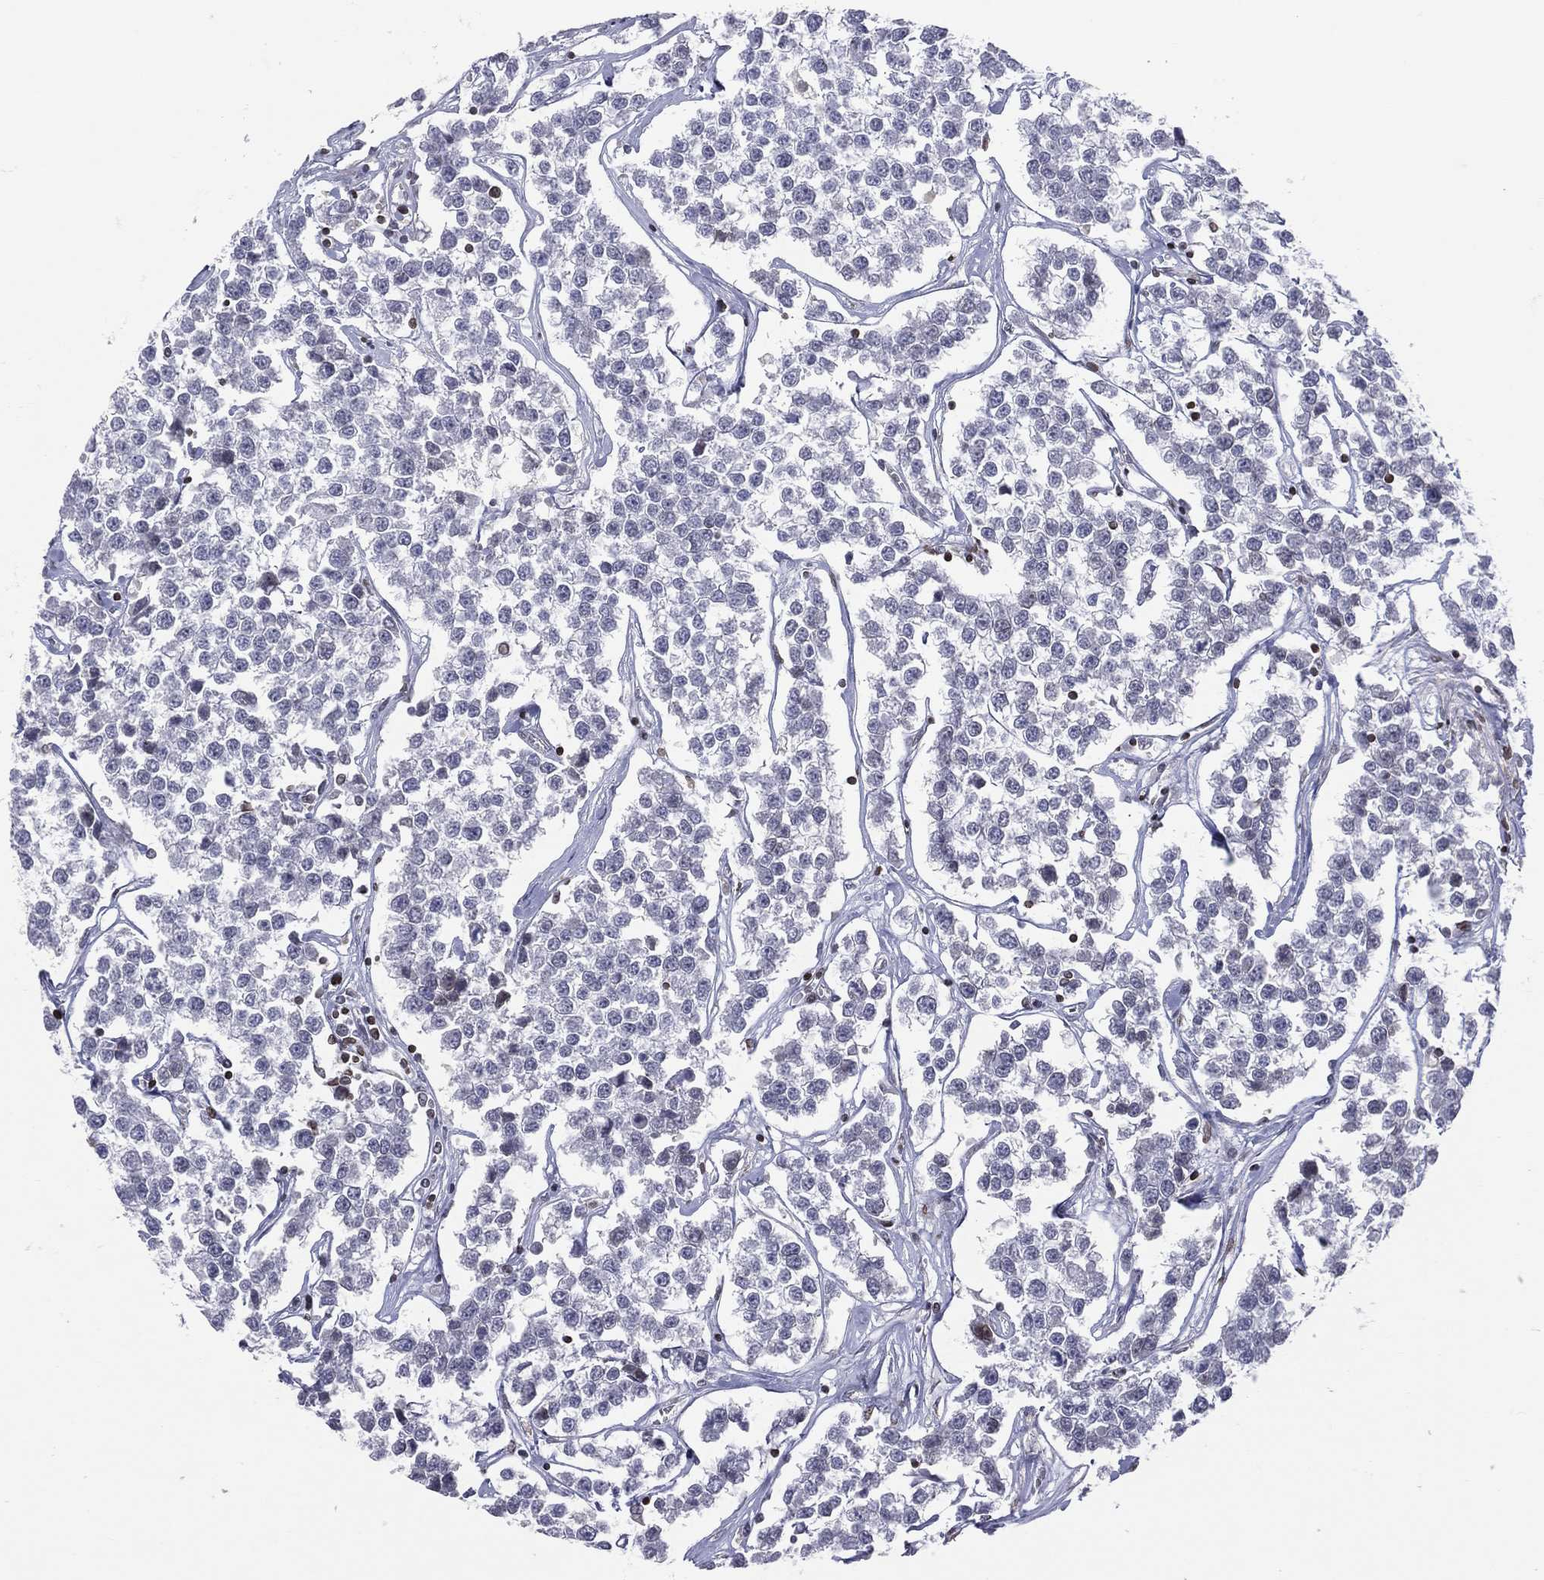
{"staining": {"intensity": "negative", "quantity": "none", "location": "none"}, "tissue": "testis cancer", "cell_type": "Tumor cells", "image_type": "cancer", "snomed": [{"axis": "morphology", "description": "Seminoma, NOS"}, {"axis": "topography", "description": "Testis"}], "caption": "Immunohistochemistry (IHC) of testis cancer (seminoma) demonstrates no positivity in tumor cells. The staining is performed using DAB (3,3'-diaminobenzidine) brown chromogen with nuclei counter-stained in using hematoxylin.", "gene": "DBF4B", "patient": {"sex": "male", "age": 59}}